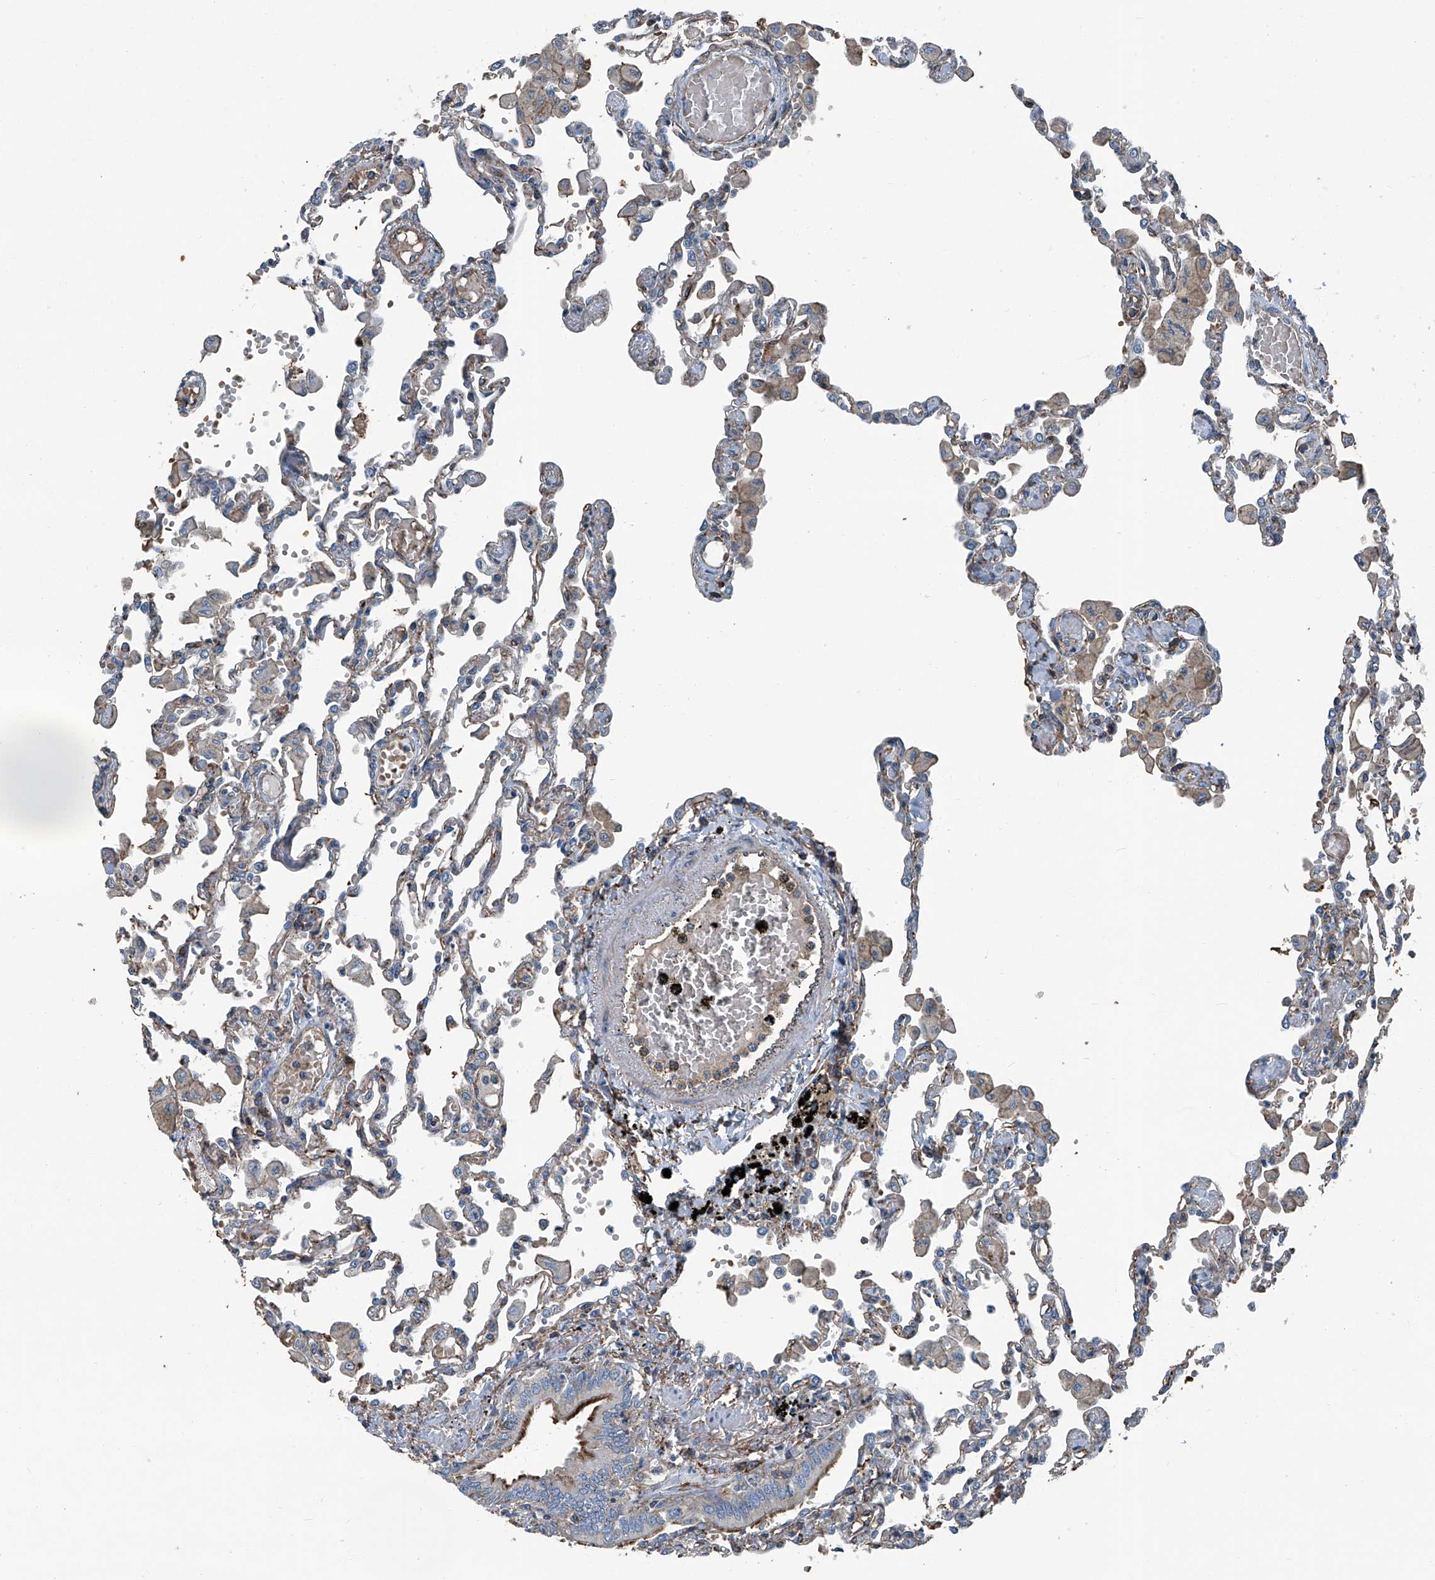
{"staining": {"intensity": "weak", "quantity": "<25%", "location": "cytoplasmic/membranous"}, "tissue": "lung", "cell_type": "Alveolar cells", "image_type": "normal", "snomed": [{"axis": "morphology", "description": "Normal tissue, NOS"}, {"axis": "topography", "description": "Bronchus"}, {"axis": "topography", "description": "Lung"}], "caption": "An image of lung stained for a protein exhibits no brown staining in alveolar cells.", "gene": "SEPTIN7", "patient": {"sex": "female", "age": 49}}